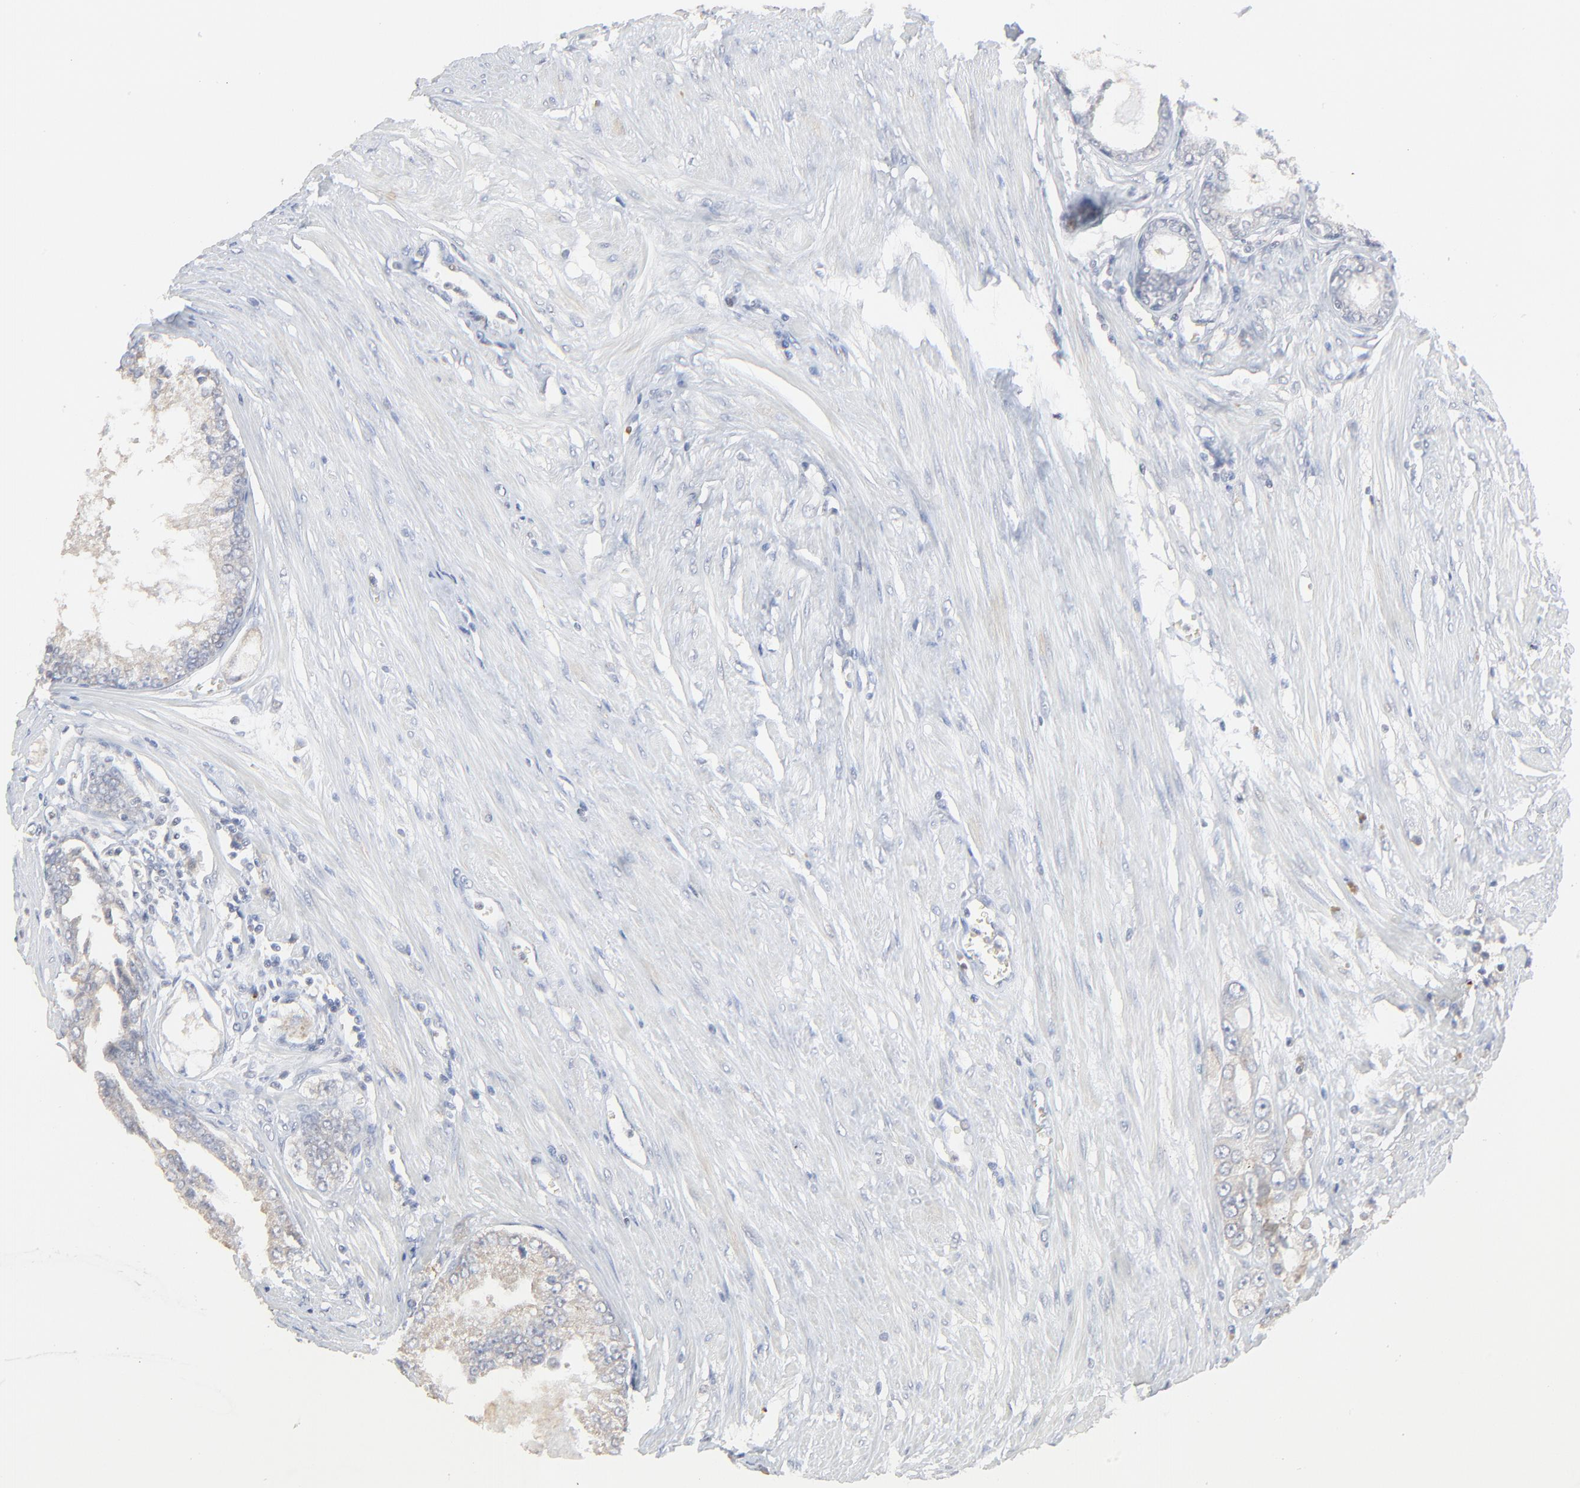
{"staining": {"intensity": "negative", "quantity": "none", "location": "none"}, "tissue": "prostate cancer", "cell_type": "Tumor cells", "image_type": "cancer", "snomed": [{"axis": "morphology", "description": "Adenocarcinoma, Medium grade"}, {"axis": "topography", "description": "Prostate"}], "caption": "Immunohistochemistry histopathology image of prostate cancer stained for a protein (brown), which displays no positivity in tumor cells. (Stains: DAB immunohistochemistry (IHC) with hematoxylin counter stain, Microscopy: brightfield microscopy at high magnification).", "gene": "FANCB", "patient": {"sex": "male", "age": 72}}